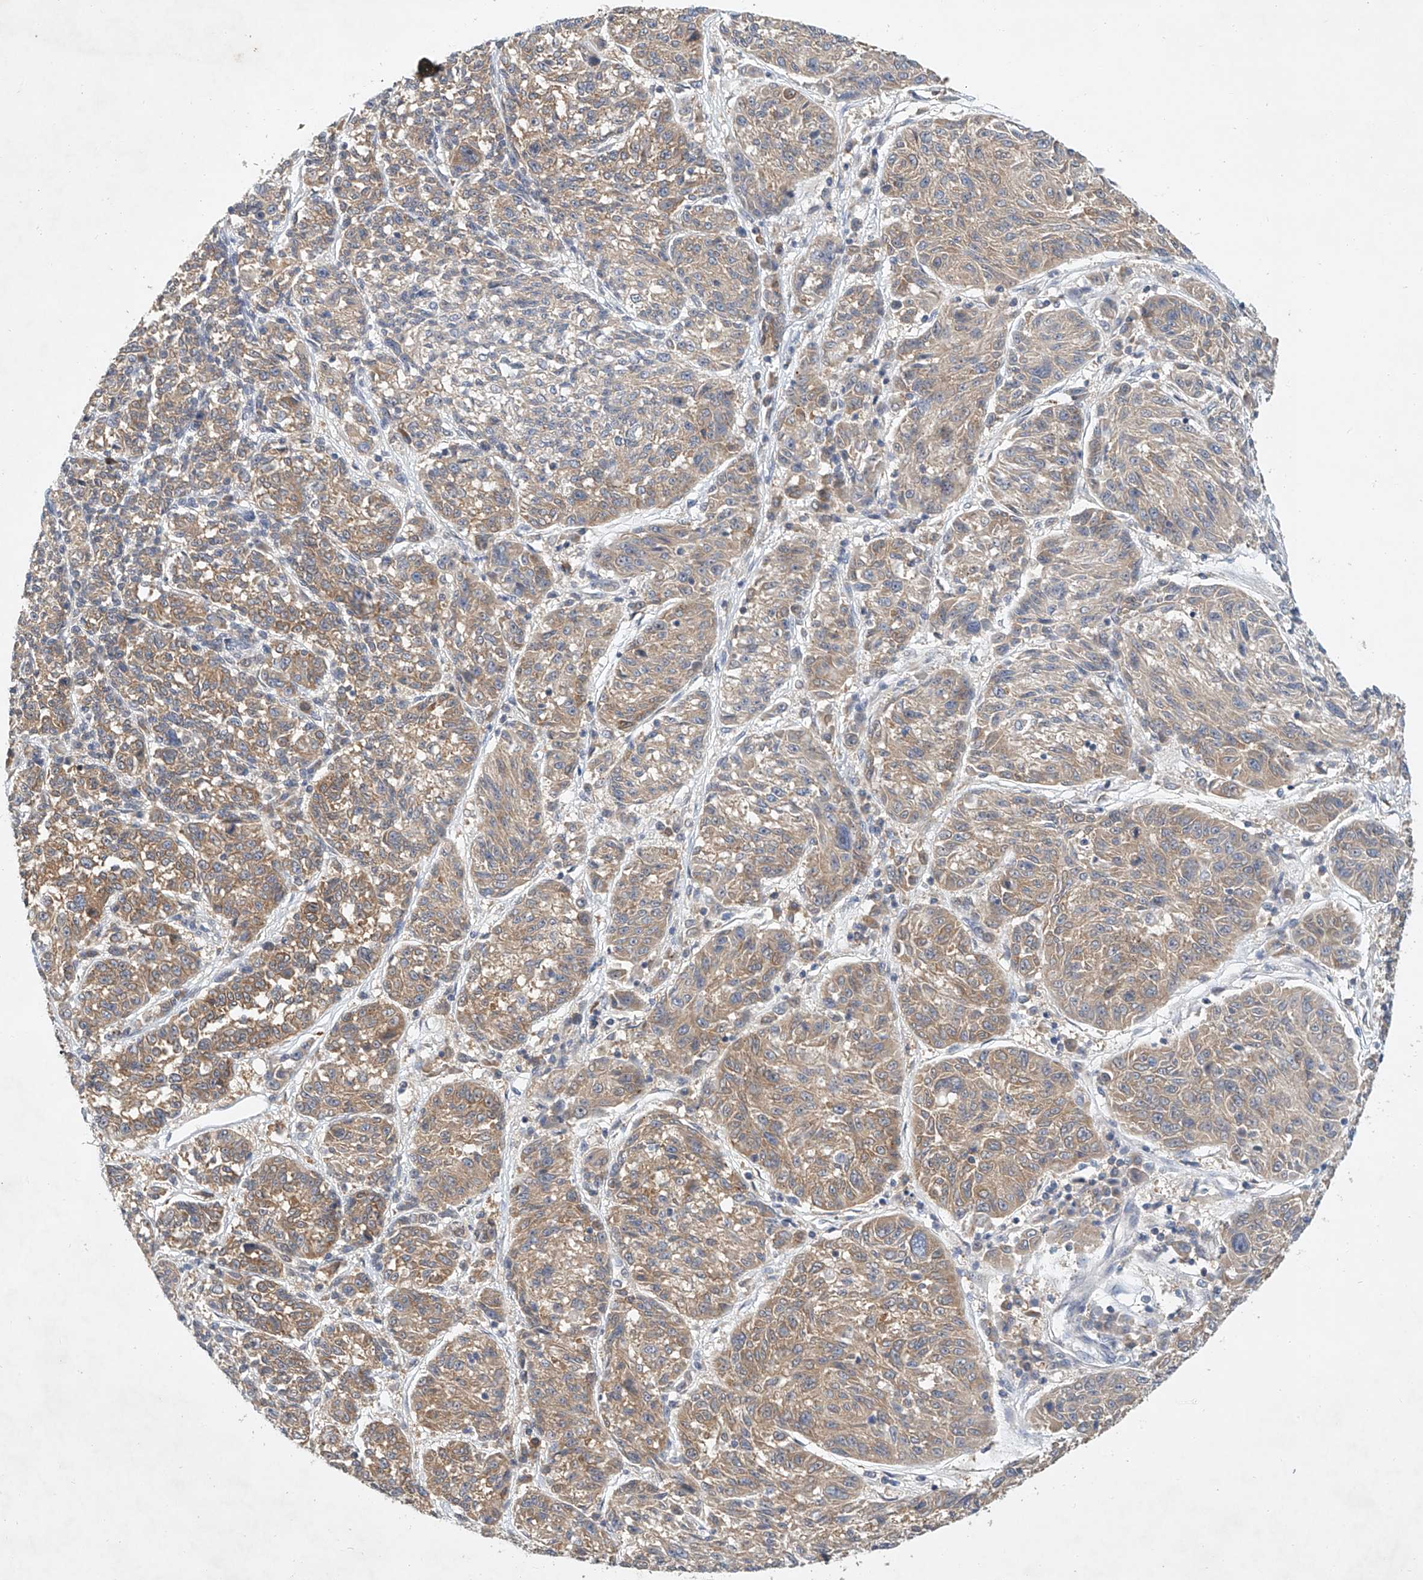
{"staining": {"intensity": "moderate", "quantity": "25%-75%", "location": "cytoplasmic/membranous"}, "tissue": "melanoma", "cell_type": "Tumor cells", "image_type": "cancer", "snomed": [{"axis": "morphology", "description": "Malignant melanoma, NOS"}, {"axis": "topography", "description": "Skin"}], "caption": "Malignant melanoma was stained to show a protein in brown. There is medium levels of moderate cytoplasmic/membranous staining in about 25%-75% of tumor cells.", "gene": "CARMIL1", "patient": {"sex": "male", "age": 53}}